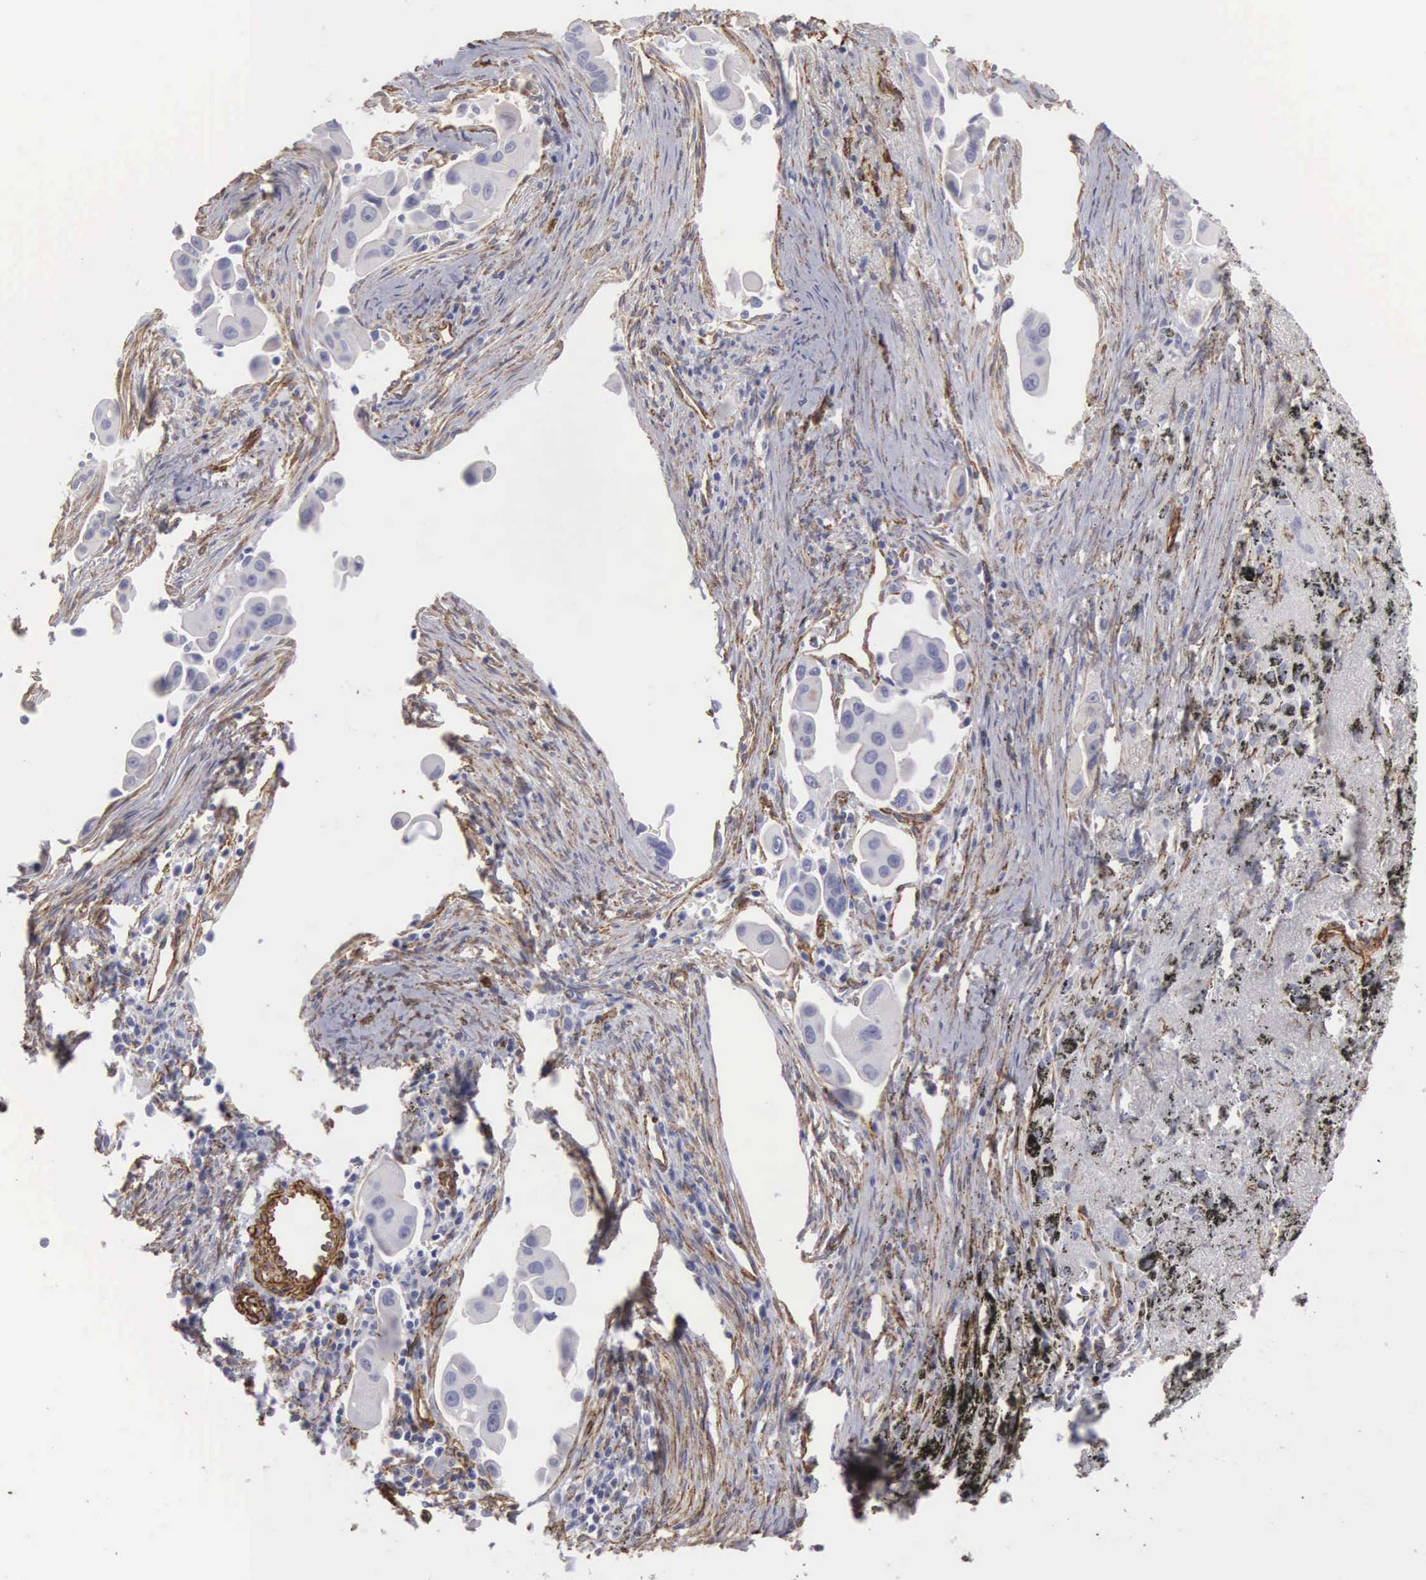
{"staining": {"intensity": "negative", "quantity": "none", "location": "none"}, "tissue": "lung cancer", "cell_type": "Tumor cells", "image_type": "cancer", "snomed": [{"axis": "morphology", "description": "Adenocarcinoma, NOS"}, {"axis": "topography", "description": "Lung"}], "caption": "Lung cancer was stained to show a protein in brown. There is no significant positivity in tumor cells.", "gene": "MAGEB10", "patient": {"sex": "male", "age": 68}}